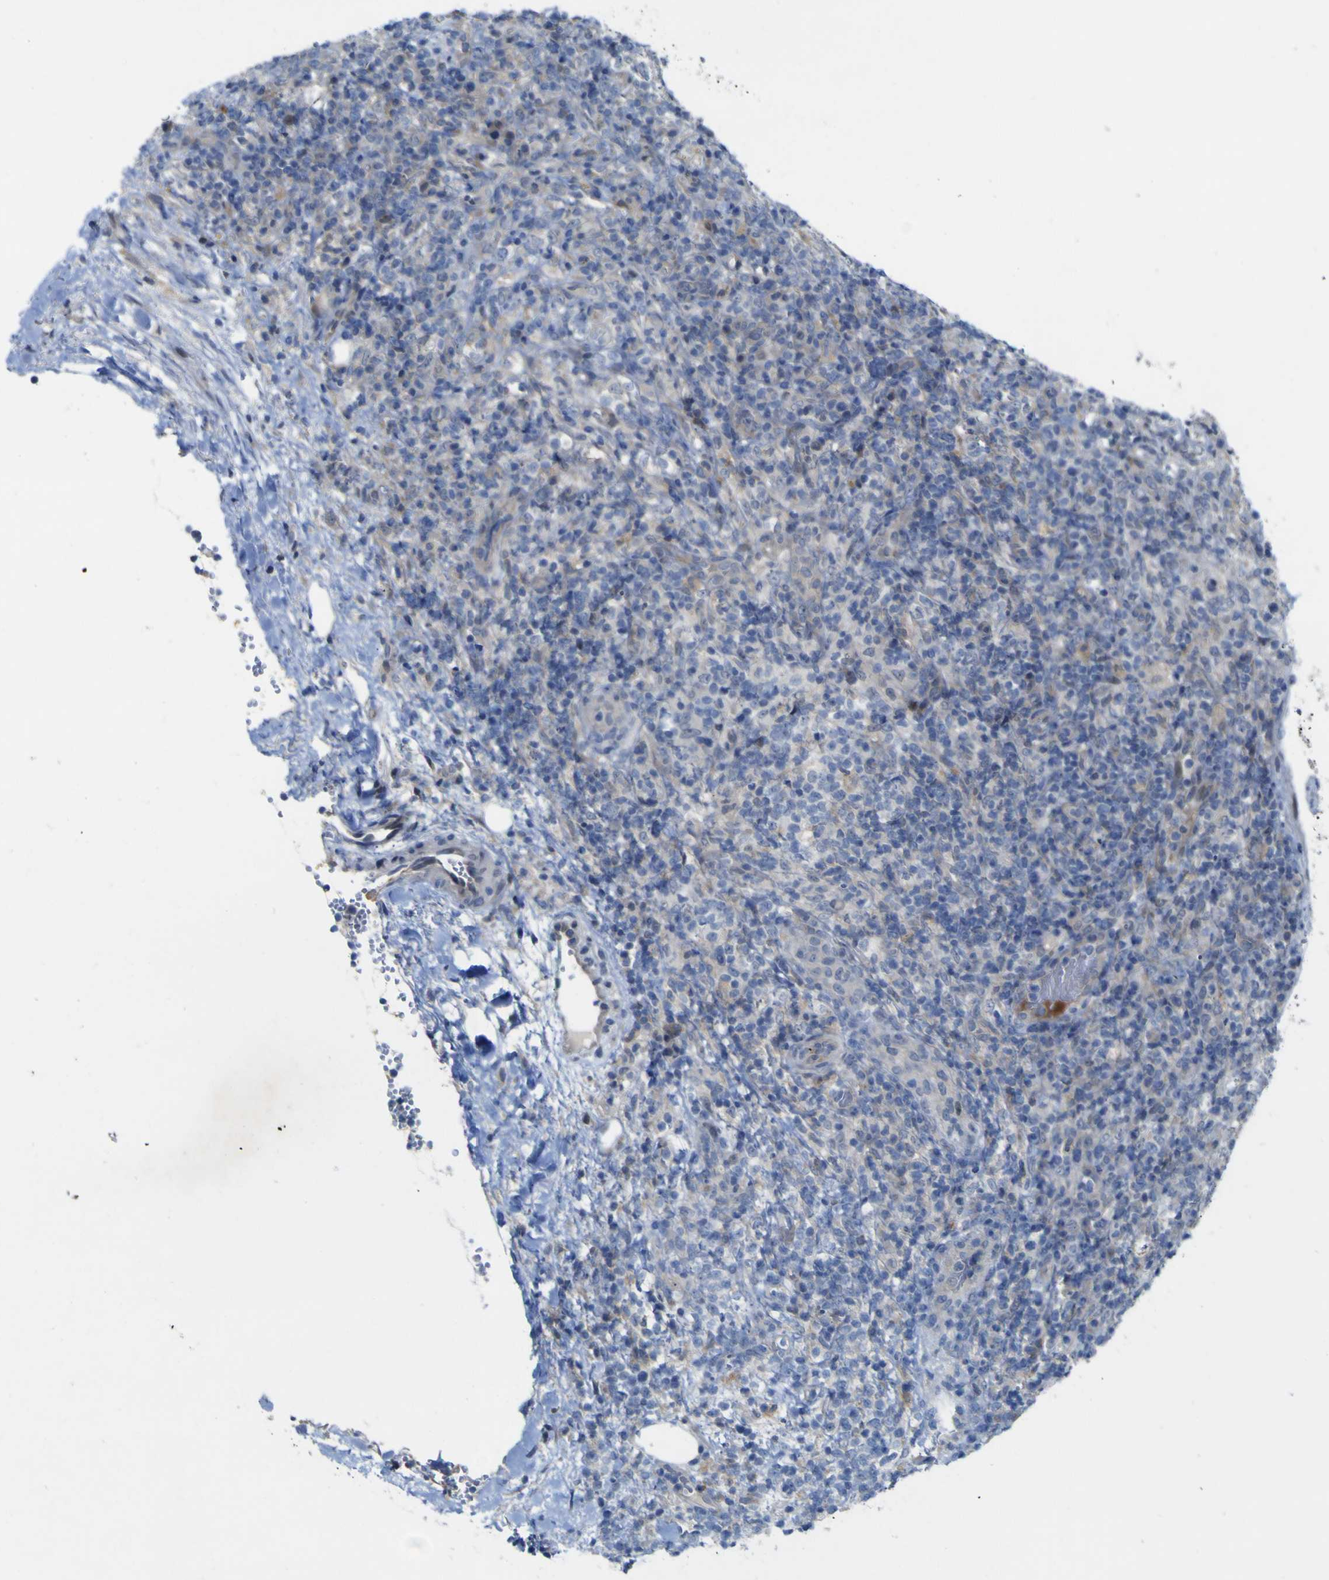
{"staining": {"intensity": "negative", "quantity": "none", "location": "none"}, "tissue": "lymphoma", "cell_type": "Tumor cells", "image_type": "cancer", "snomed": [{"axis": "morphology", "description": "Malignant lymphoma, non-Hodgkin's type, High grade"}, {"axis": "topography", "description": "Lymph node"}], "caption": "This is a micrograph of immunohistochemistry (IHC) staining of lymphoma, which shows no staining in tumor cells.", "gene": "NAV1", "patient": {"sex": "female", "age": 76}}